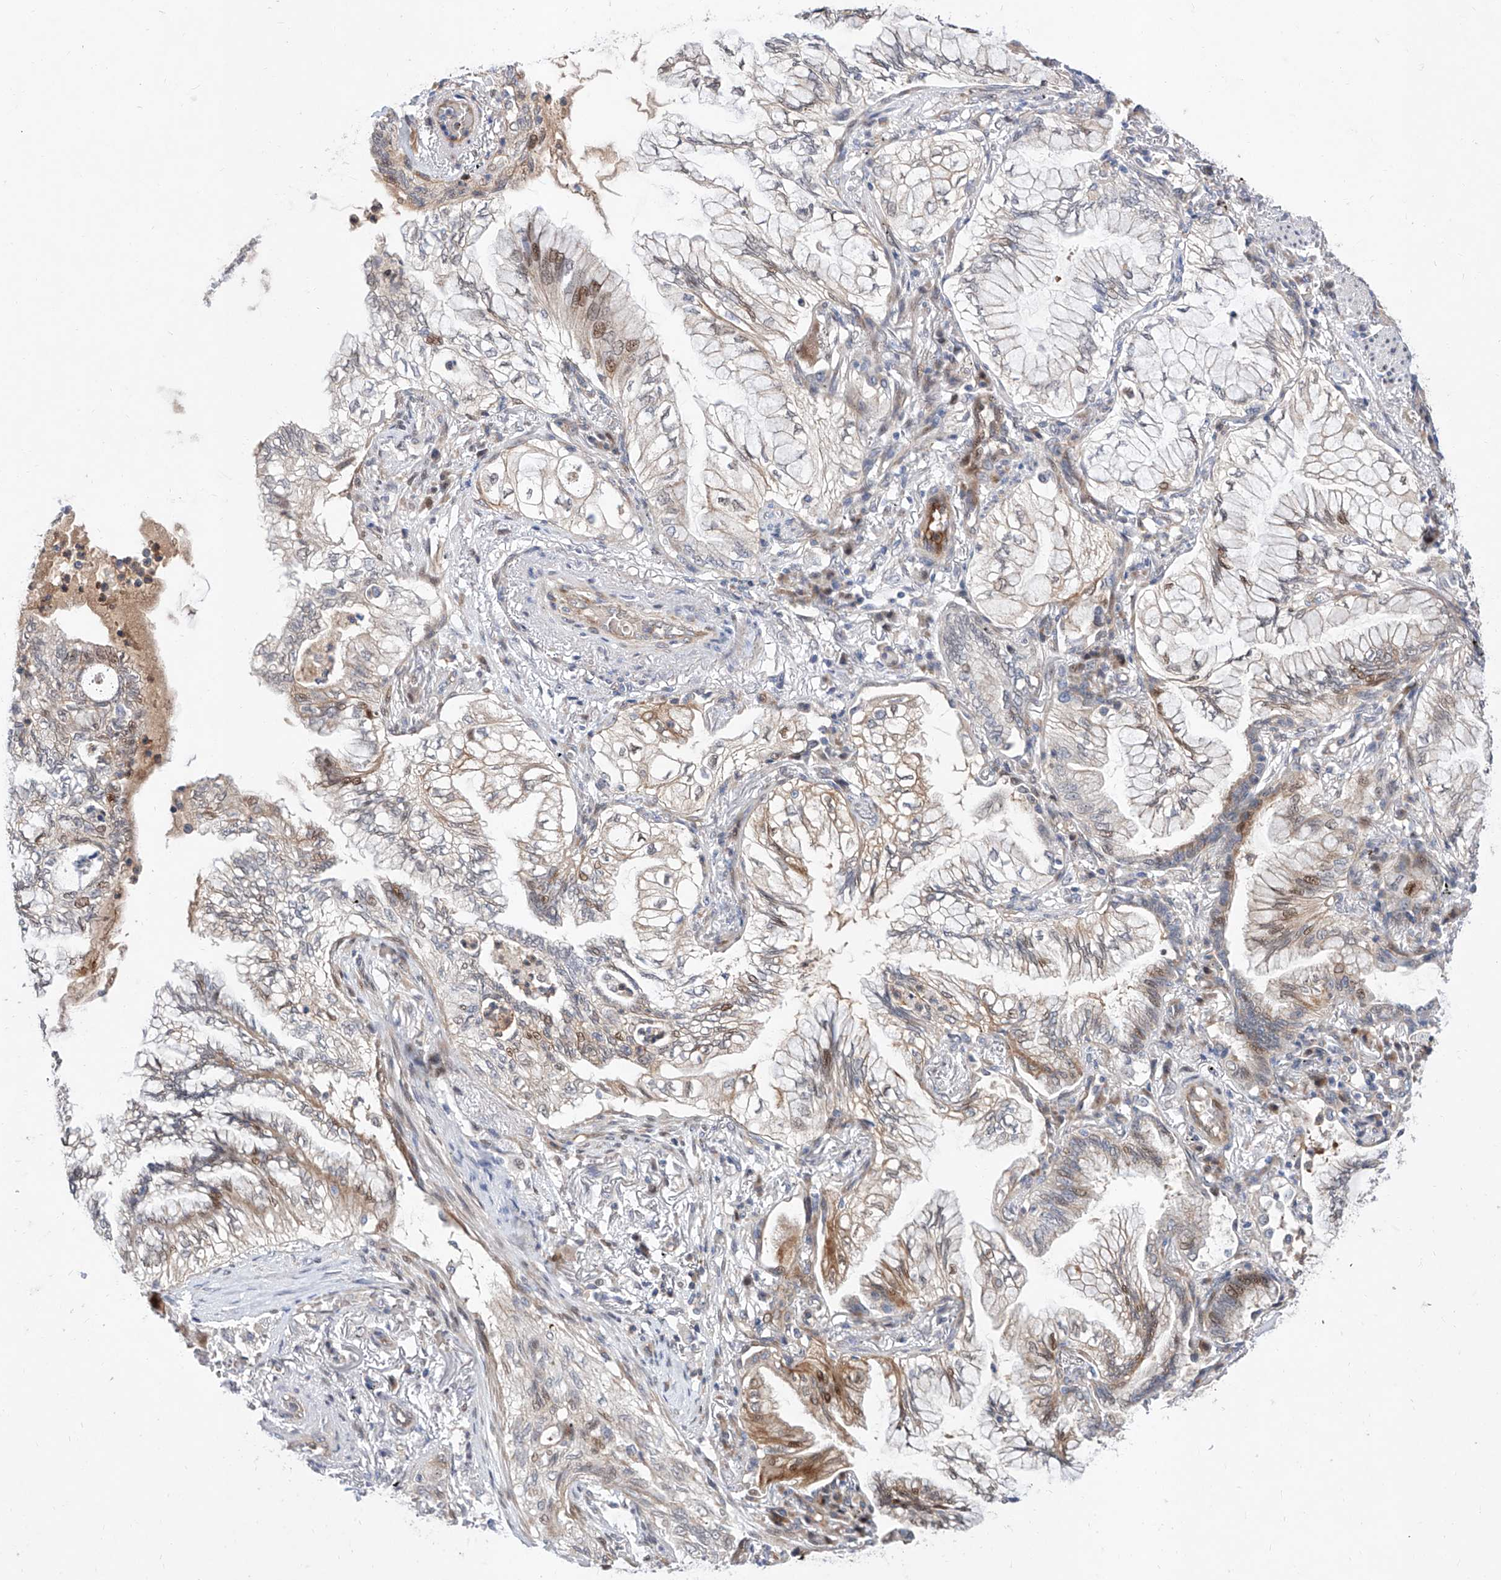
{"staining": {"intensity": "weak", "quantity": "25%-75%", "location": "cytoplasmic/membranous,nuclear"}, "tissue": "lung cancer", "cell_type": "Tumor cells", "image_type": "cancer", "snomed": [{"axis": "morphology", "description": "Adenocarcinoma, NOS"}, {"axis": "topography", "description": "Lung"}], "caption": "Adenocarcinoma (lung) stained with a brown dye exhibits weak cytoplasmic/membranous and nuclear positive staining in about 25%-75% of tumor cells.", "gene": "FUCA2", "patient": {"sex": "female", "age": 70}}